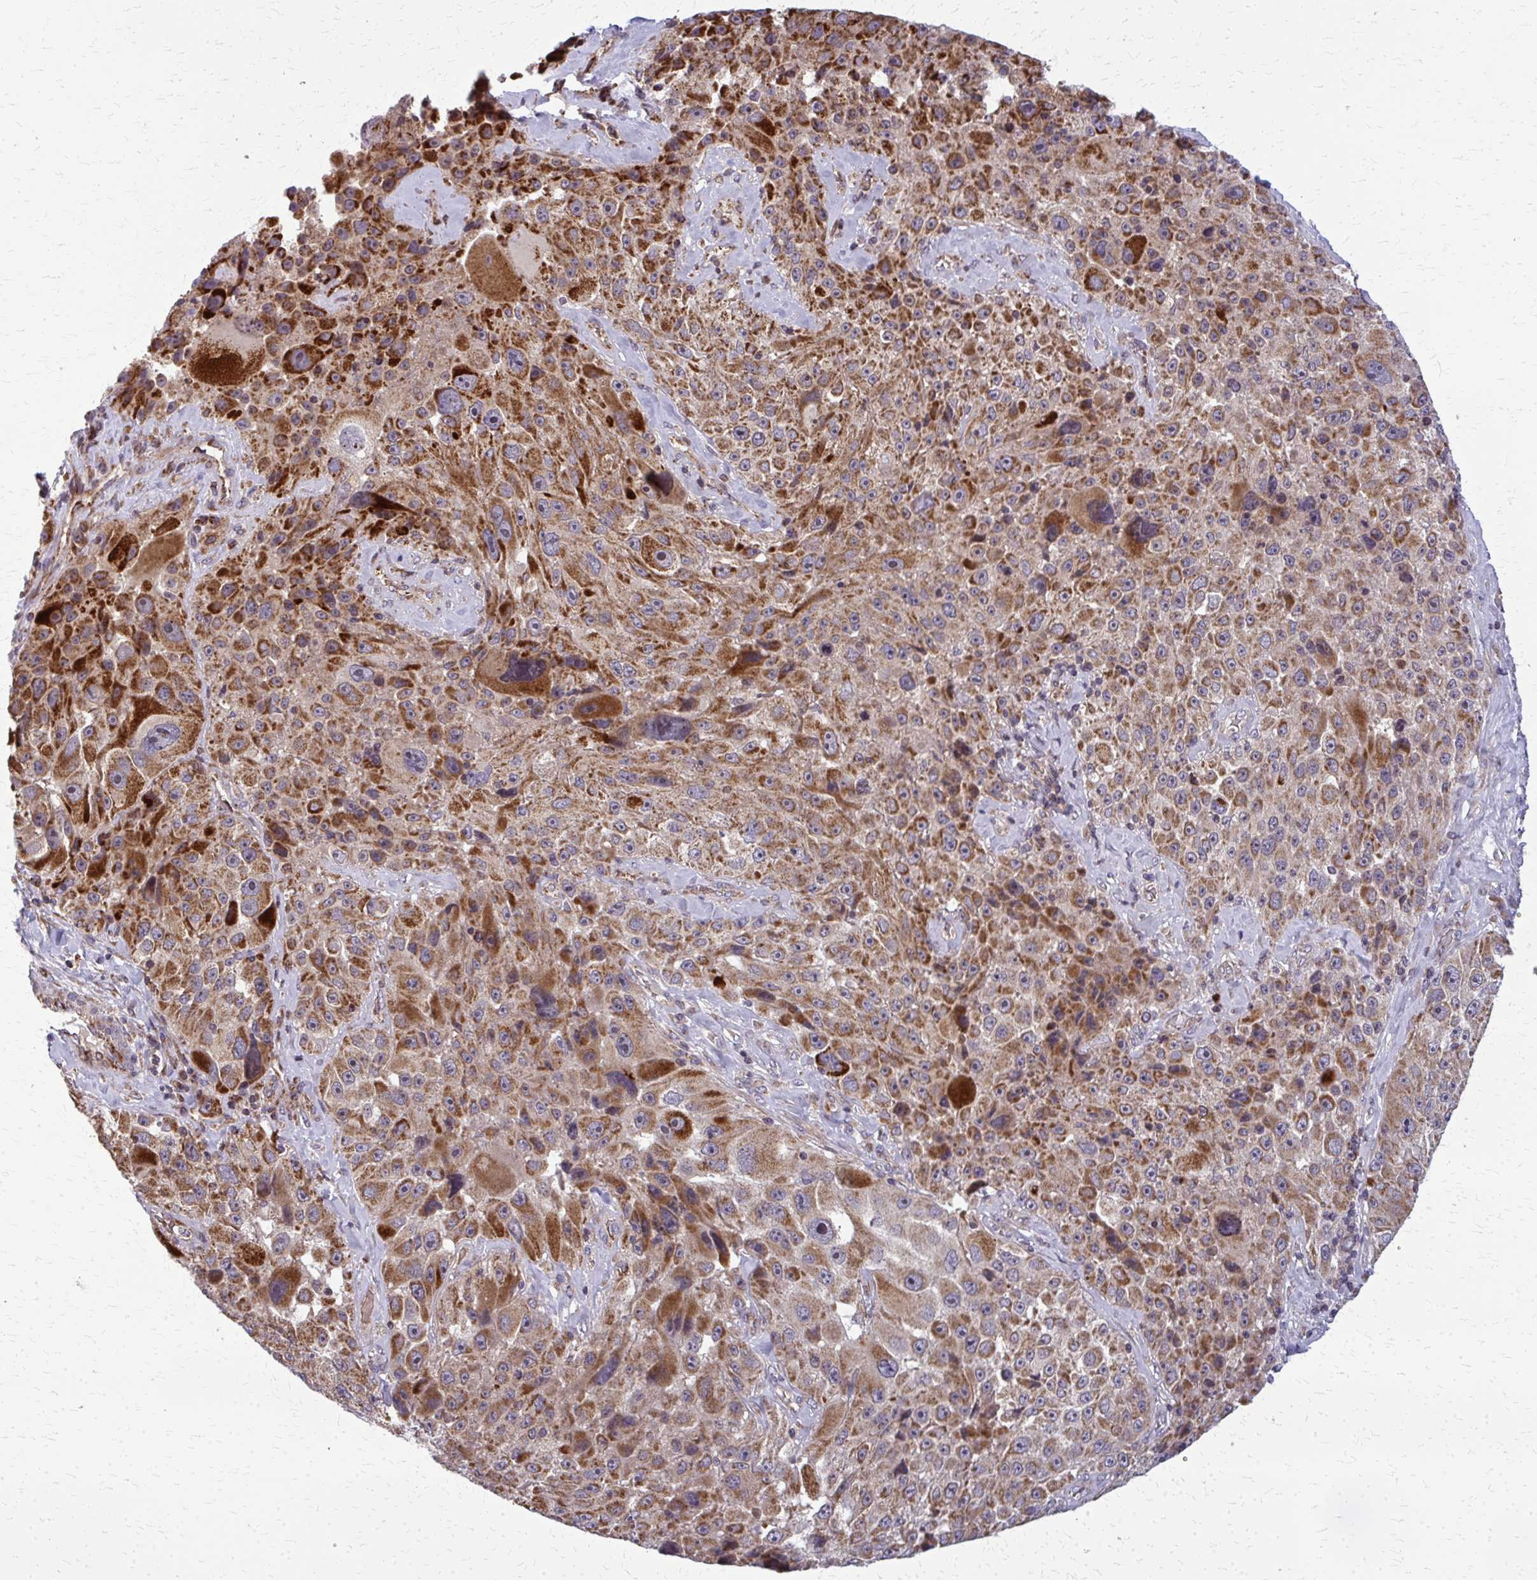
{"staining": {"intensity": "moderate", "quantity": ">75%", "location": "cytoplasmic/membranous"}, "tissue": "melanoma", "cell_type": "Tumor cells", "image_type": "cancer", "snomed": [{"axis": "morphology", "description": "Malignant melanoma, Metastatic site"}, {"axis": "topography", "description": "Lymph node"}], "caption": "DAB (3,3'-diaminobenzidine) immunohistochemical staining of human malignant melanoma (metastatic site) demonstrates moderate cytoplasmic/membranous protein expression in approximately >75% of tumor cells.", "gene": "MCCC1", "patient": {"sex": "male", "age": 62}}